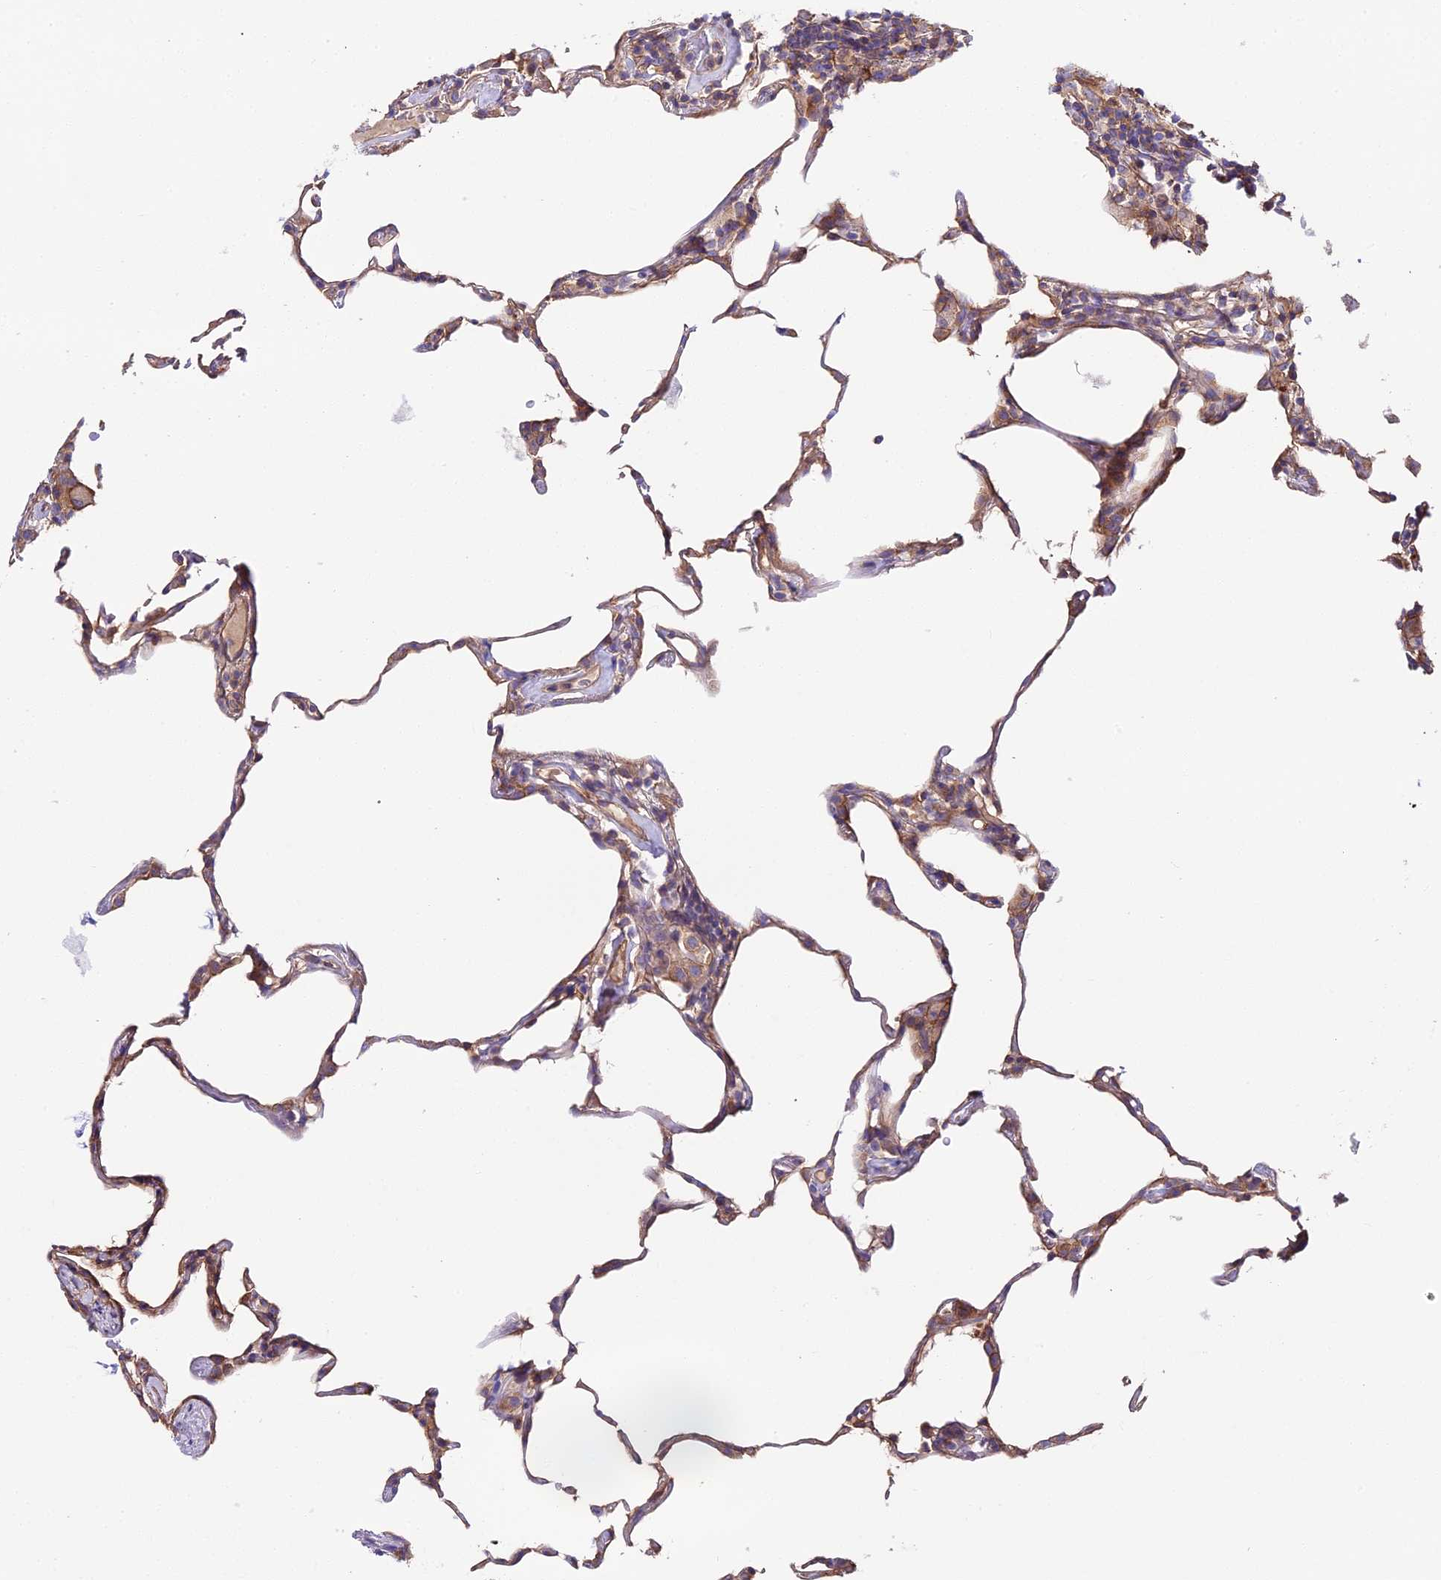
{"staining": {"intensity": "weak", "quantity": "25%-75%", "location": "cytoplasmic/membranous"}, "tissue": "lung", "cell_type": "Alveolar cells", "image_type": "normal", "snomed": [{"axis": "morphology", "description": "Normal tissue, NOS"}, {"axis": "topography", "description": "Lung"}], "caption": "About 25%-75% of alveolar cells in benign human lung exhibit weak cytoplasmic/membranous protein positivity as visualized by brown immunohistochemical staining.", "gene": "GLYAT", "patient": {"sex": "female", "age": 57}}